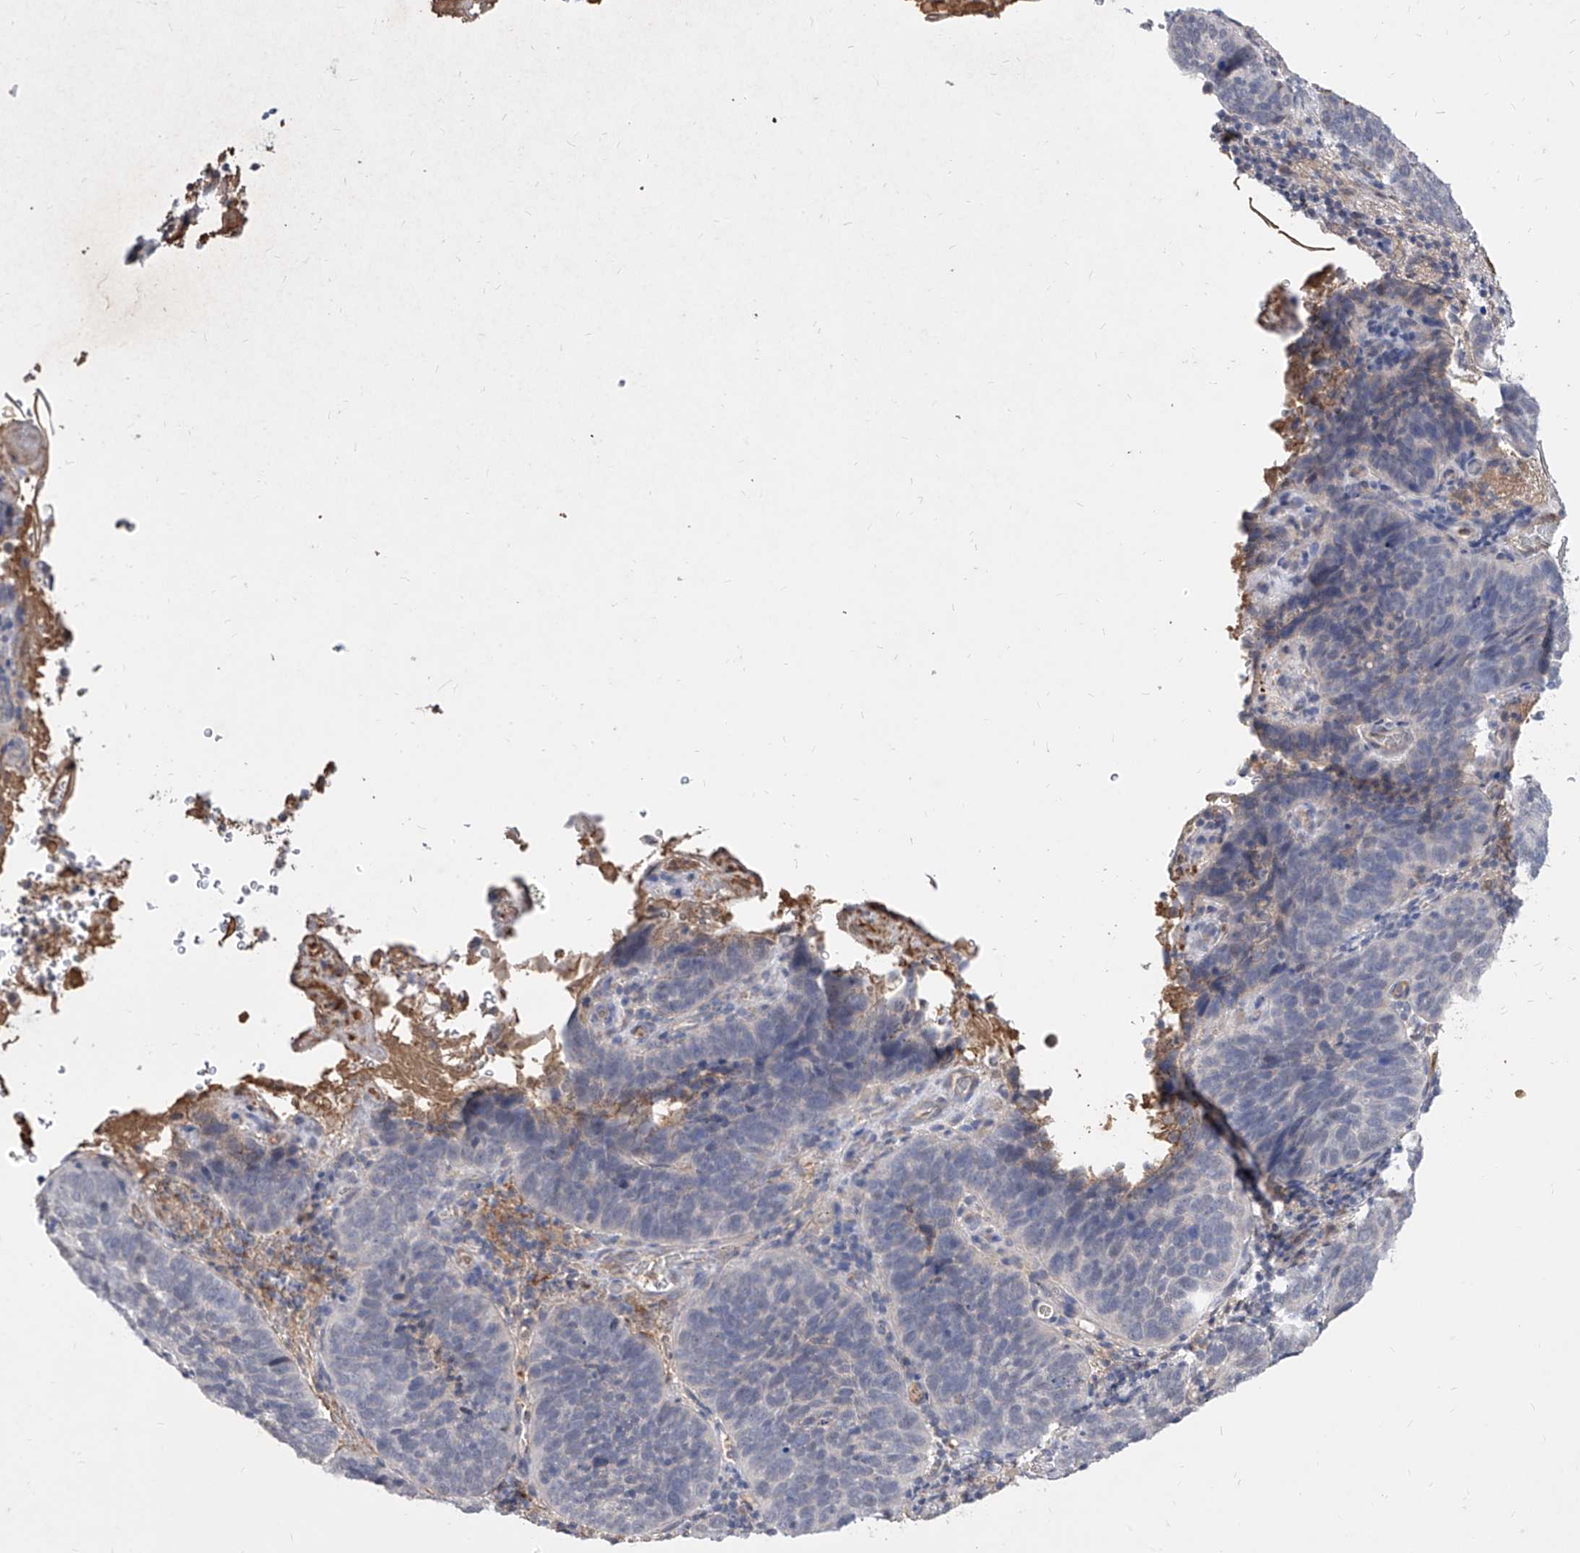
{"staining": {"intensity": "negative", "quantity": "none", "location": "none"}, "tissue": "cervical cancer", "cell_type": "Tumor cells", "image_type": "cancer", "snomed": [{"axis": "morphology", "description": "Squamous cell carcinoma, NOS"}, {"axis": "topography", "description": "Cervix"}], "caption": "IHC image of squamous cell carcinoma (cervical) stained for a protein (brown), which shows no expression in tumor cells.", "gene": "C4A", "patient": {"sex": "female", "age": 60}}